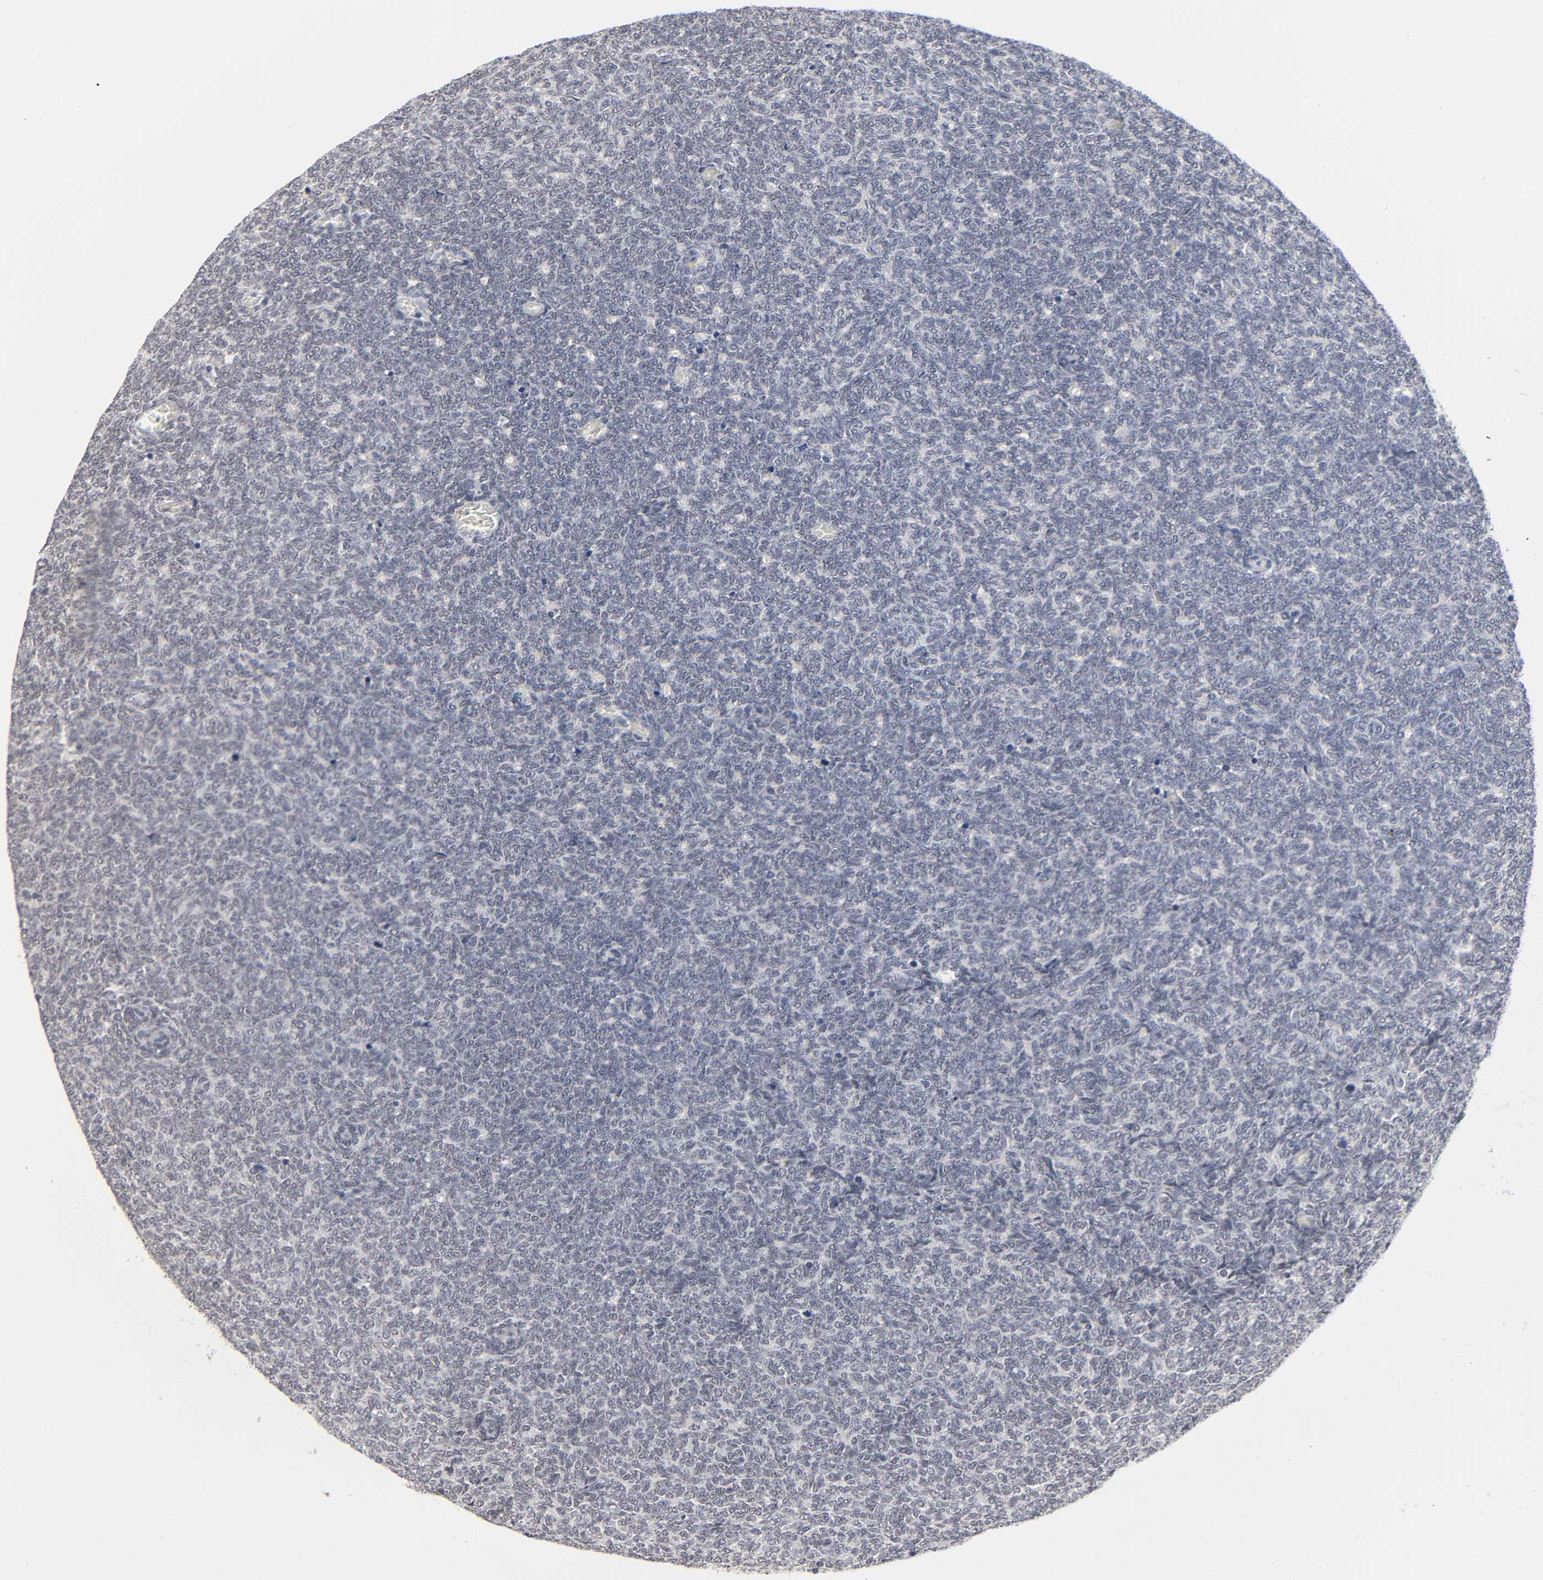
{"staining": {"intensity": "negative", "quantity": "none", "location": "none"}, "tissue": "renal cancer", "cell_type": "Tumor cells", "image_type": "cancer", "snomed": [{"axis": "morphology", "description": "Neoplasm, malignant, NOS"}, {"axis": "topography", "description": "Kidney"}], "caption": "Histopathology image shows no significant protein expression in tumor cells of renal malignant neoplasm.", "gene": "GRHL2", "patient": {"sex": "male", "age": 28}}